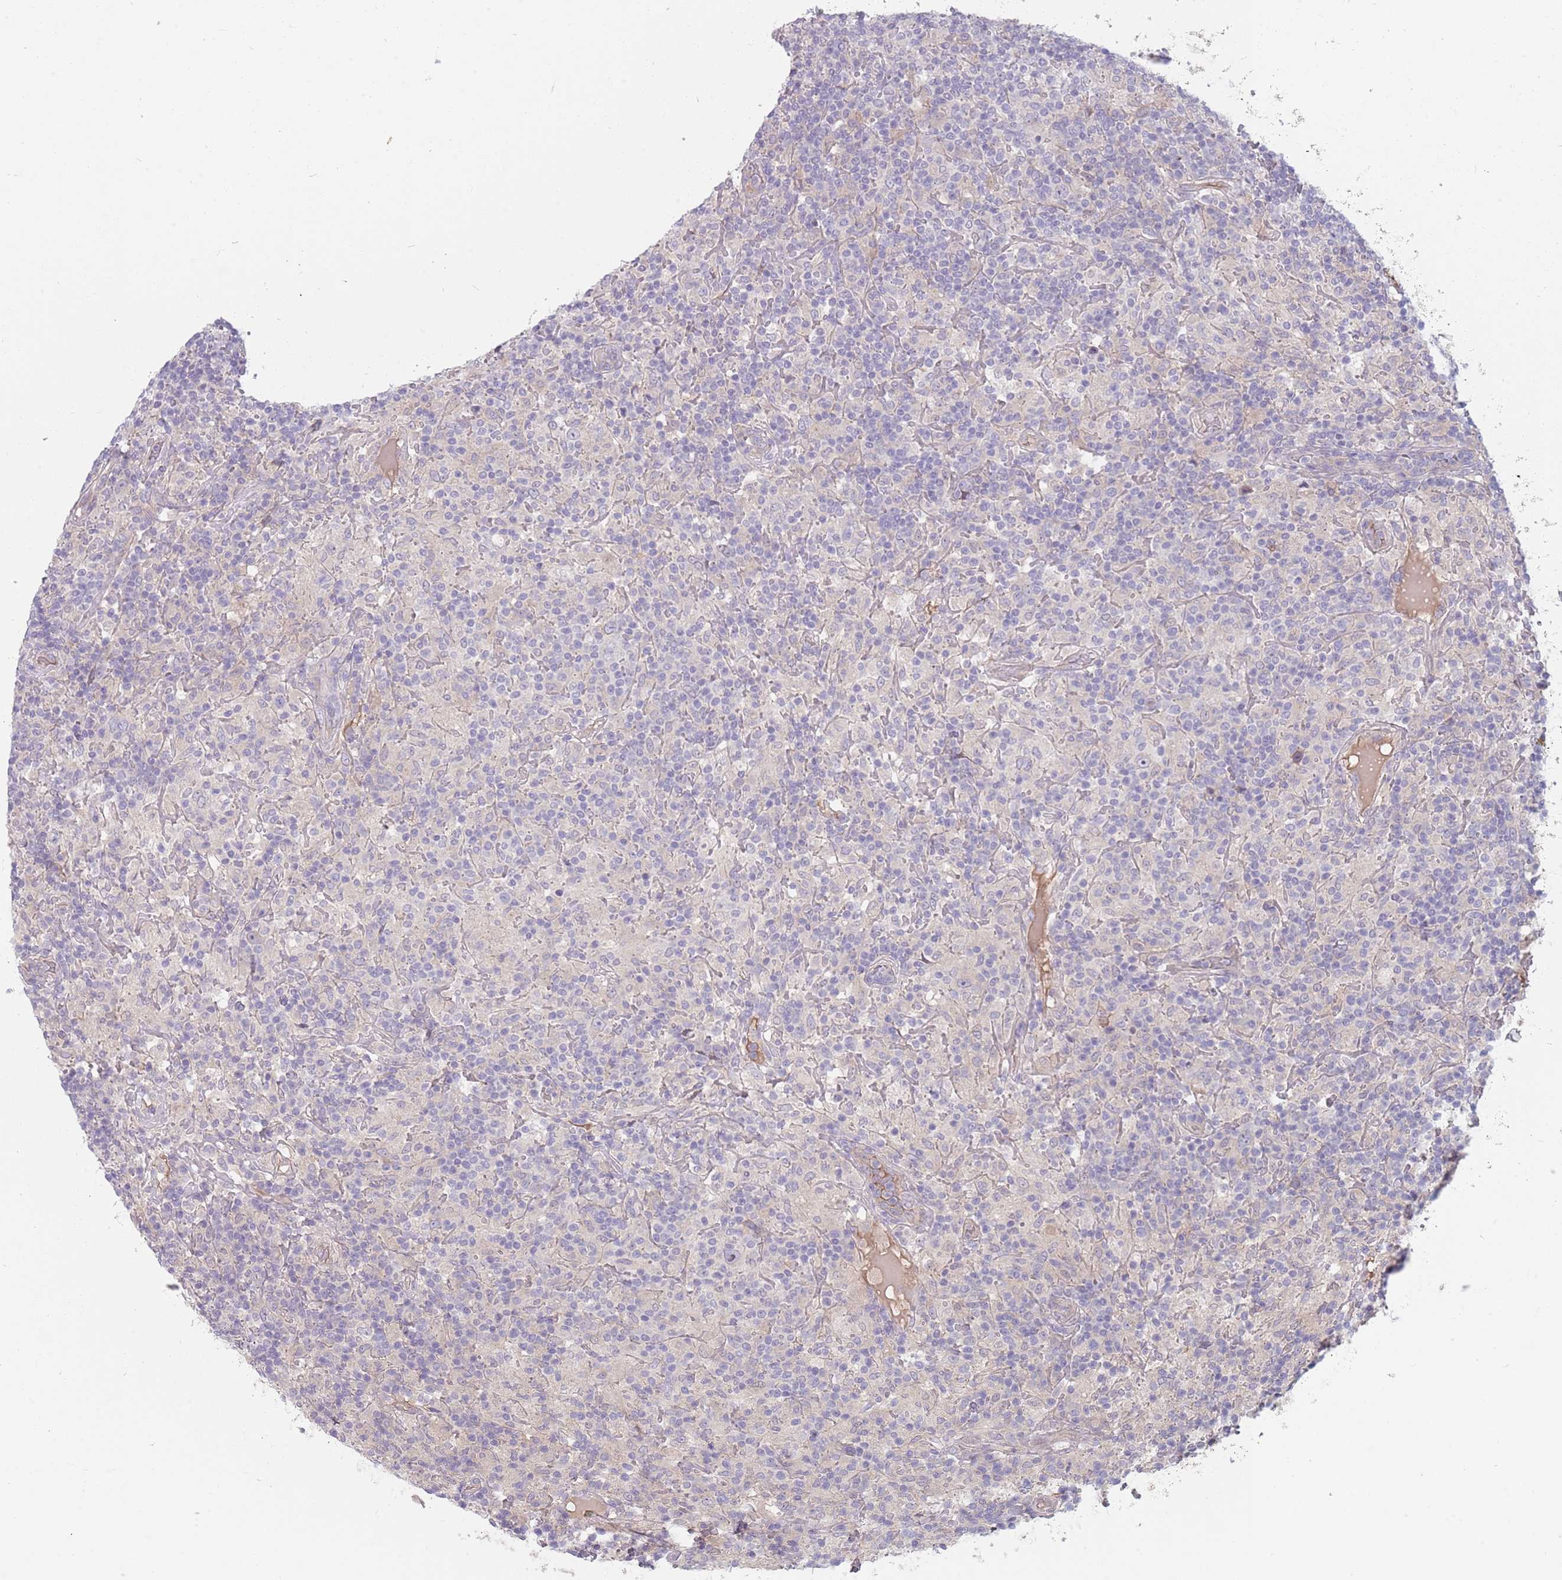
{"staining": {"intensity": "negative", "quantity": "none", "location": "none"}, "tissue": "lymphoma", "cell_type": "Tumor cells", "image_type": "cancer", "snomed": [{"axis": "morphology", "description": "Hodgkin's disease, NOS"}, {"axis": "topography", "description": "Lymph node"}], "caption": "An IHC micrograph of Hodgkin's disease is shown. There is no staining in tumor cells of Hodgkin's disease. (Immunohistochemistry, brightfield microscopy, high magnification).", "gene": "DDX4", "patient": {"sex": "male", "age": 70}}